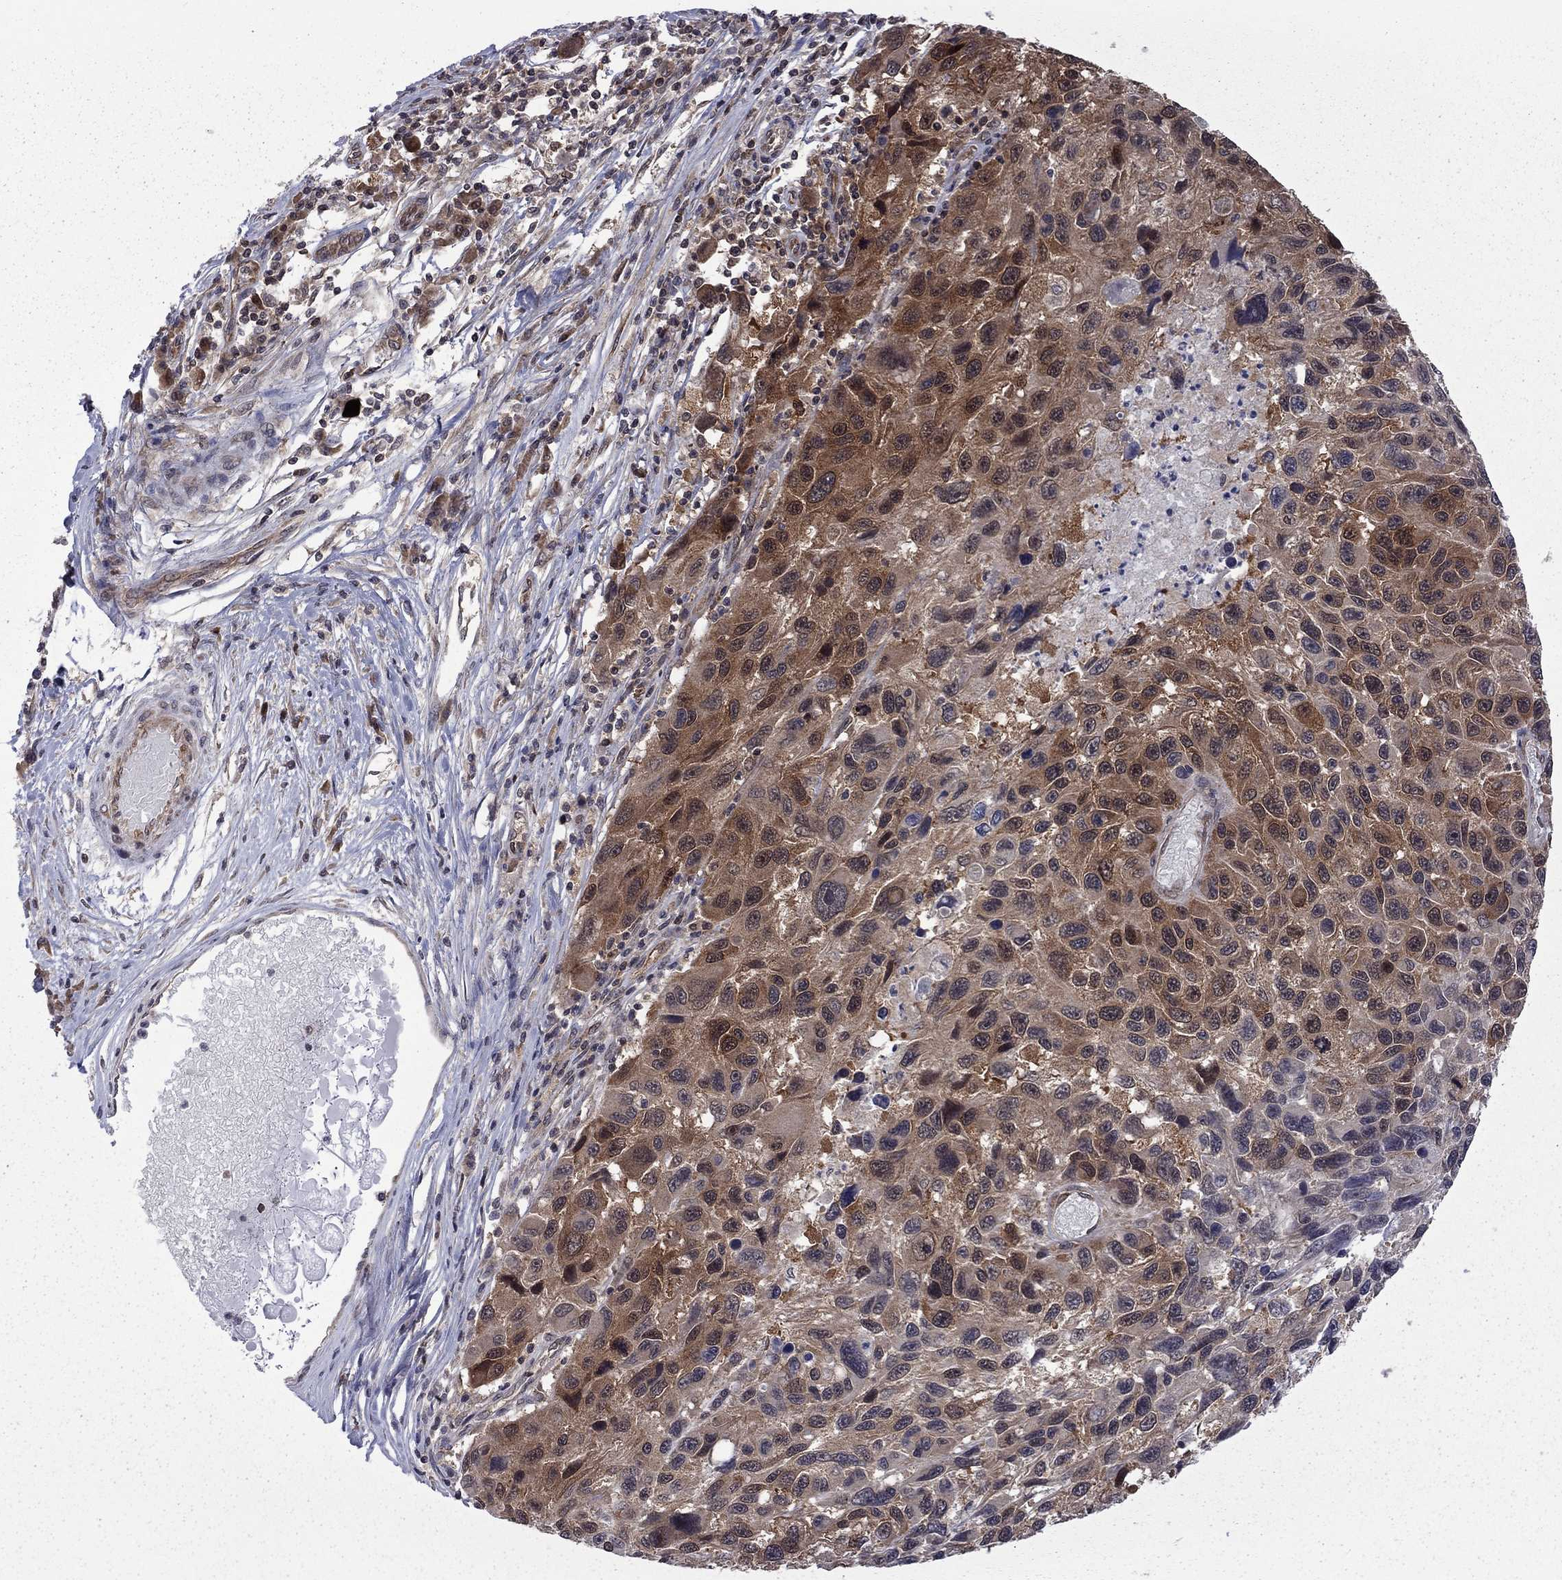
{"staining": {"intensity": "strong", "quantity": ">75%", "location": "cytoplasmic/membranous"}, "tissue": "melanoma", "cell_type": "Tumor cells", "image_type": "cancer", "snomed": [{"axis": "morphology", "description": "Malignant melanoma, NOS"}, {"axis": "topography", "description": "Skin"}], "caption": "Tumor cells demonstrate high levels of strong cytoplasmic/membranous positivity in approximately >75% of cells in human malignant melanoma.", "gene": "NAA50", "patient": {"sex": "male", "age": 53}}